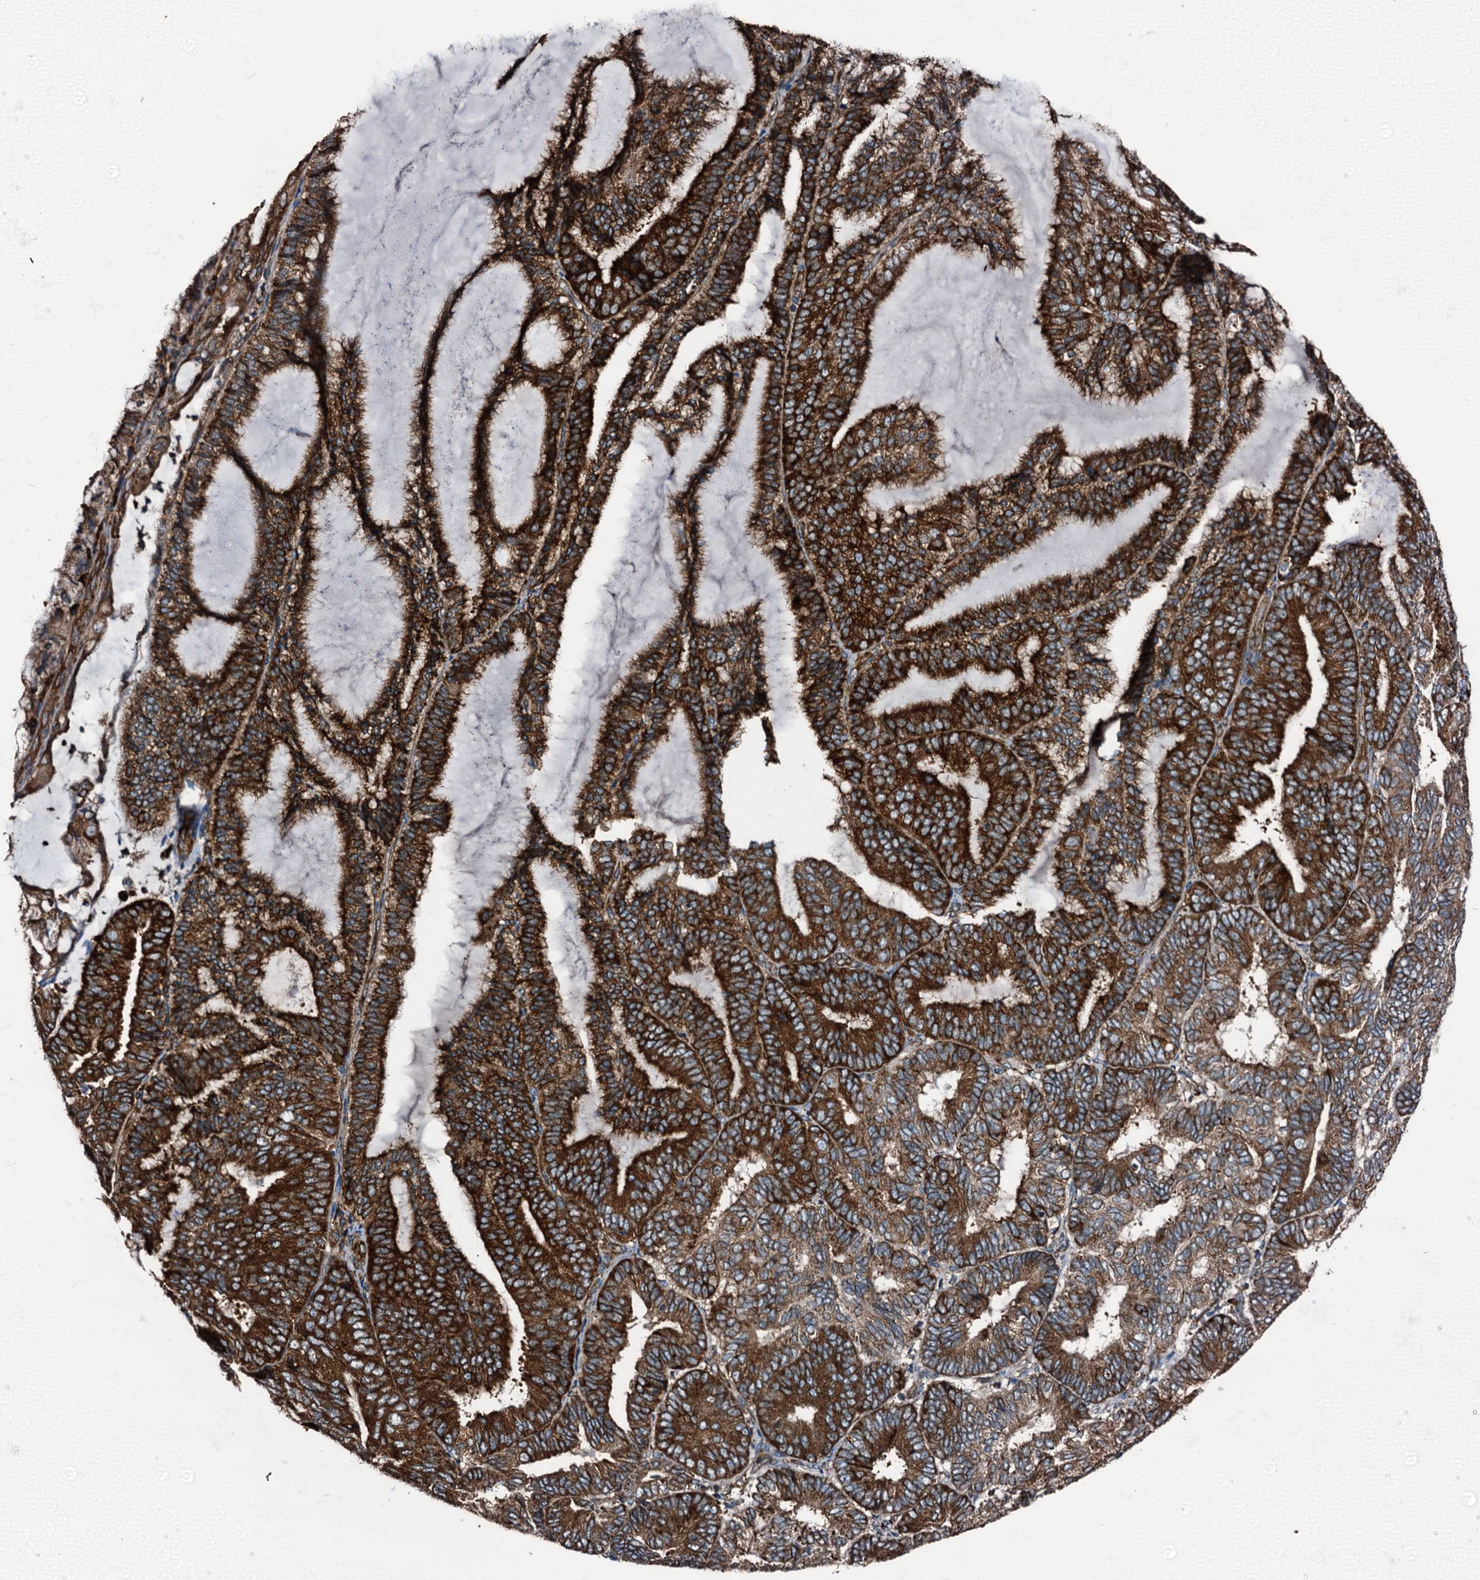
{"staining": {"intensity": "strong", "quantity": ">75%", "location": "cytoplasmic/membranous"}, "tissue": "endometrial cancer", "cell_type": "Tumor cells", "image_type": "cancer", "snomed": [{"axis": "morphology", "description": "Adenocarcinoma, NOS"}, {"axis": "topography", "description": "Endometrium"}], "caption": "Immunohistochemical staining of human endometrial adenocarcinoma reveals strong cytoplasmic/membranous protein expression in approximately >75% of tumor cells. (DAB (3,3'-diaminobenzidine) IHC, brown staining for protein, blue staining for nuclei).", "gene": "ATP2C1", "patient": {"sex": "female", "age": 81}}